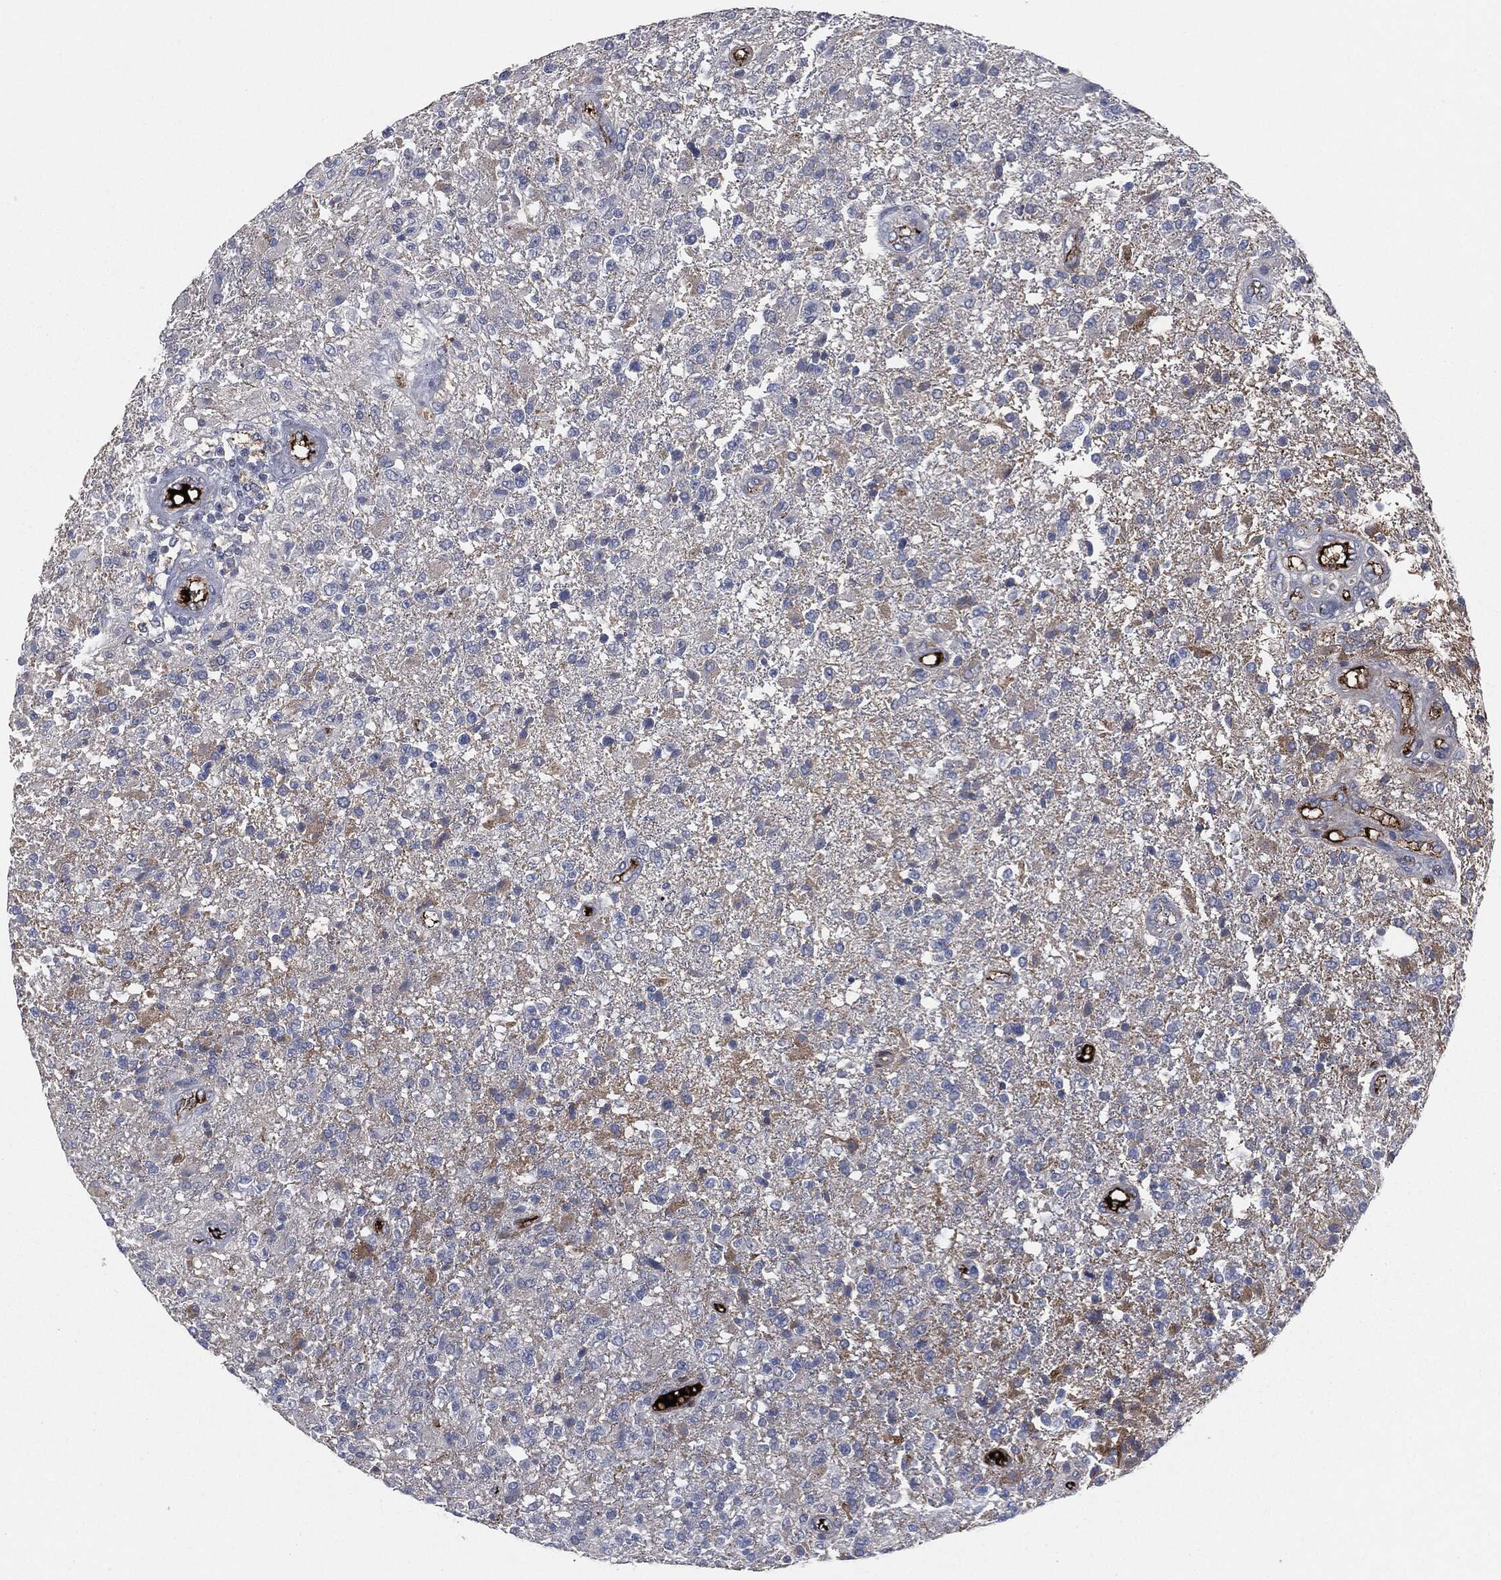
{"staining": {"intensity": "negative", "quantity": "none", "location": "none"}, "tissue": "glioma", "cell_type": "Tumor cells", "image_type": "cancer", "snomed": [{"axis": "morphology", "description": "Glioma, malignant, High grade"}, {"axis": "topography", "description": "Brain"}], "caption": "Image shows no protein positivity in tumor cells of malignant high-grade glioma tissue. (DAB immunohistochemistry visualized using brightfield microscopy, high magnification).", "gene": "APOB", "patient": {"sex": "male", "age": 56}}